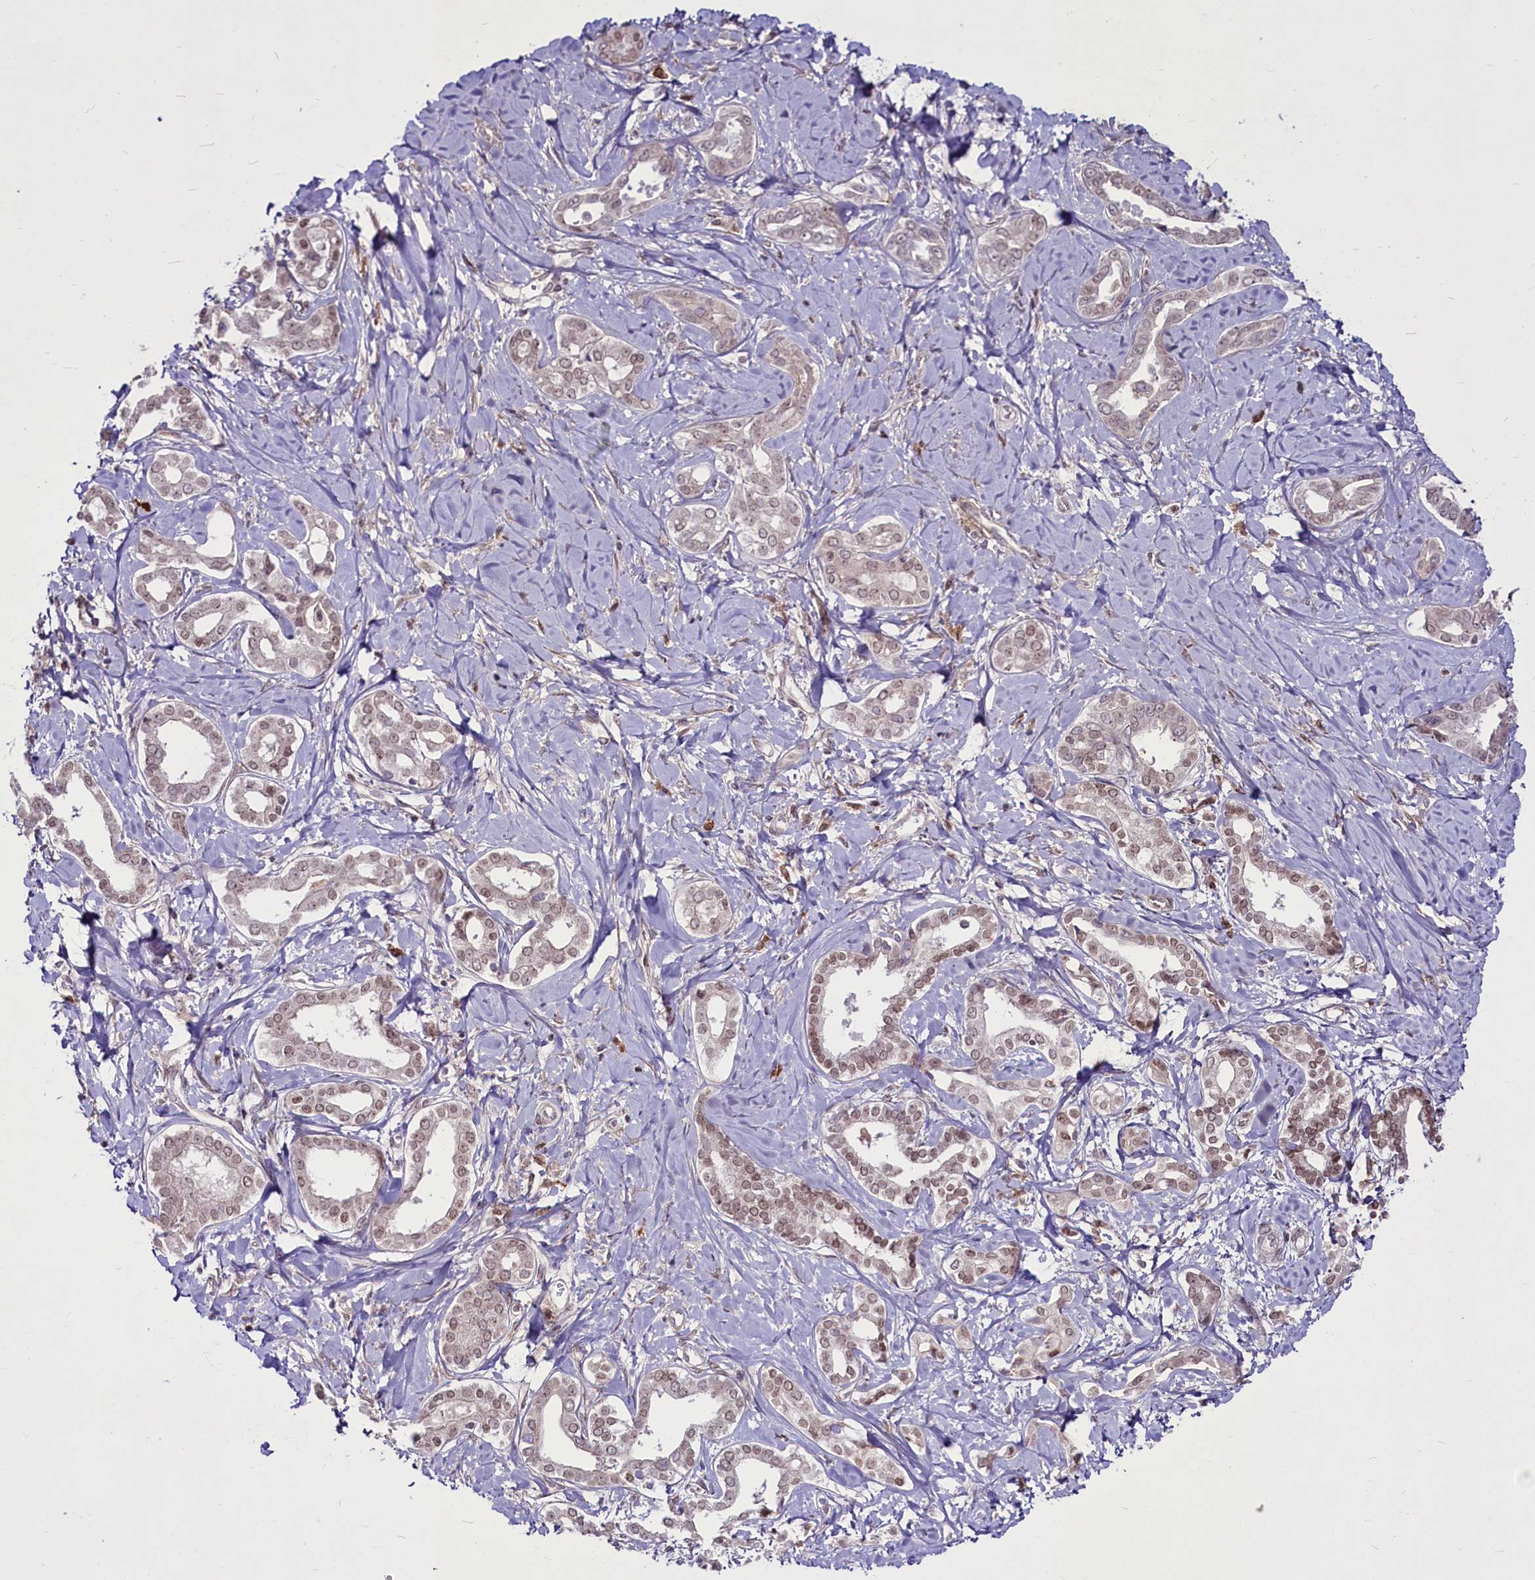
{"staining": {"intensity": "weak", "quantity": "25%-75%", "location": "cytoplasmic/membranous,nuclear"}, "tissue": "liver cancer", "cell_type": "Tumor cells", "image_type": "cancer", "snomed": [{"axis": "morphology", "description": "Cholangiocarcinoma"}, {"axis": "topography", "description": "Liver"}], "caption": "Approximately 25%-75% of tumor cells in cholangiocarcinoma (liver) display weak cytoplasmic/membranous and nuclear protein positivity as visualized by brown immunohistochemical staining.", "gene": "RSBN1", "patient": {"sex": "female", "age": 77}}